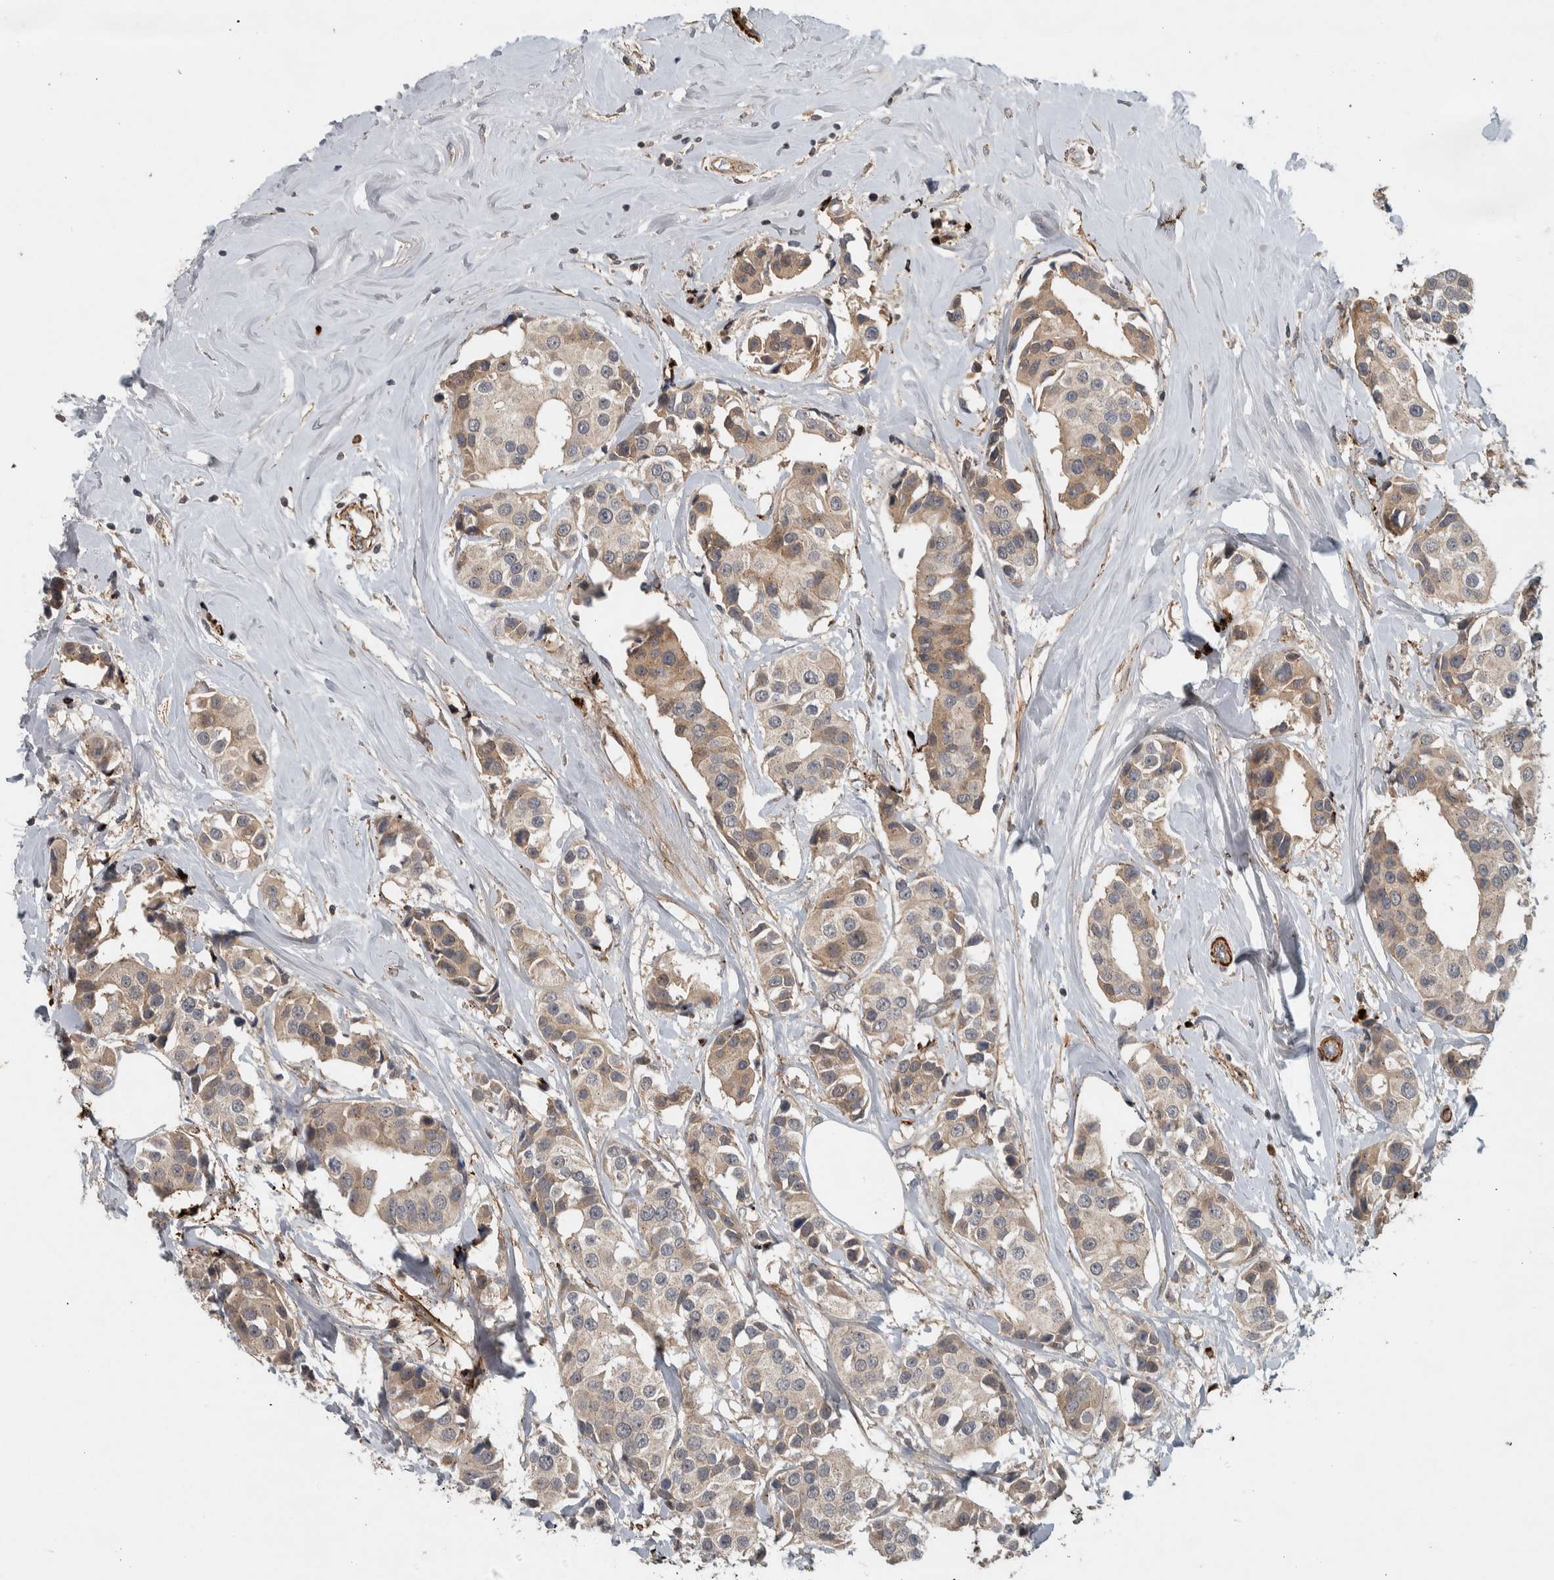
{"staining": {"intensity": "weak", "quantity": ">75%", "location": "cytoplasmic/membranous"}, "tissue": "breast cancer", "cell_type": "Tumor cells", "image_type": "cancer", "snomed": [{"axis": "morphology", "description": "Normal tissue, NOS"}, {"axis": "morphology", "description": "Duct carcinoma"}, {"axis": "topography", "description": "Breast"}], "caption": "Protein positivity by immunohistochemistry demonstrates weak cytoplasmic/membranous positivity in approximately >75% of tumor cells in breast cancer.", "gene": "LBHD1", "patient": {"sex": "female", "age": 39}}